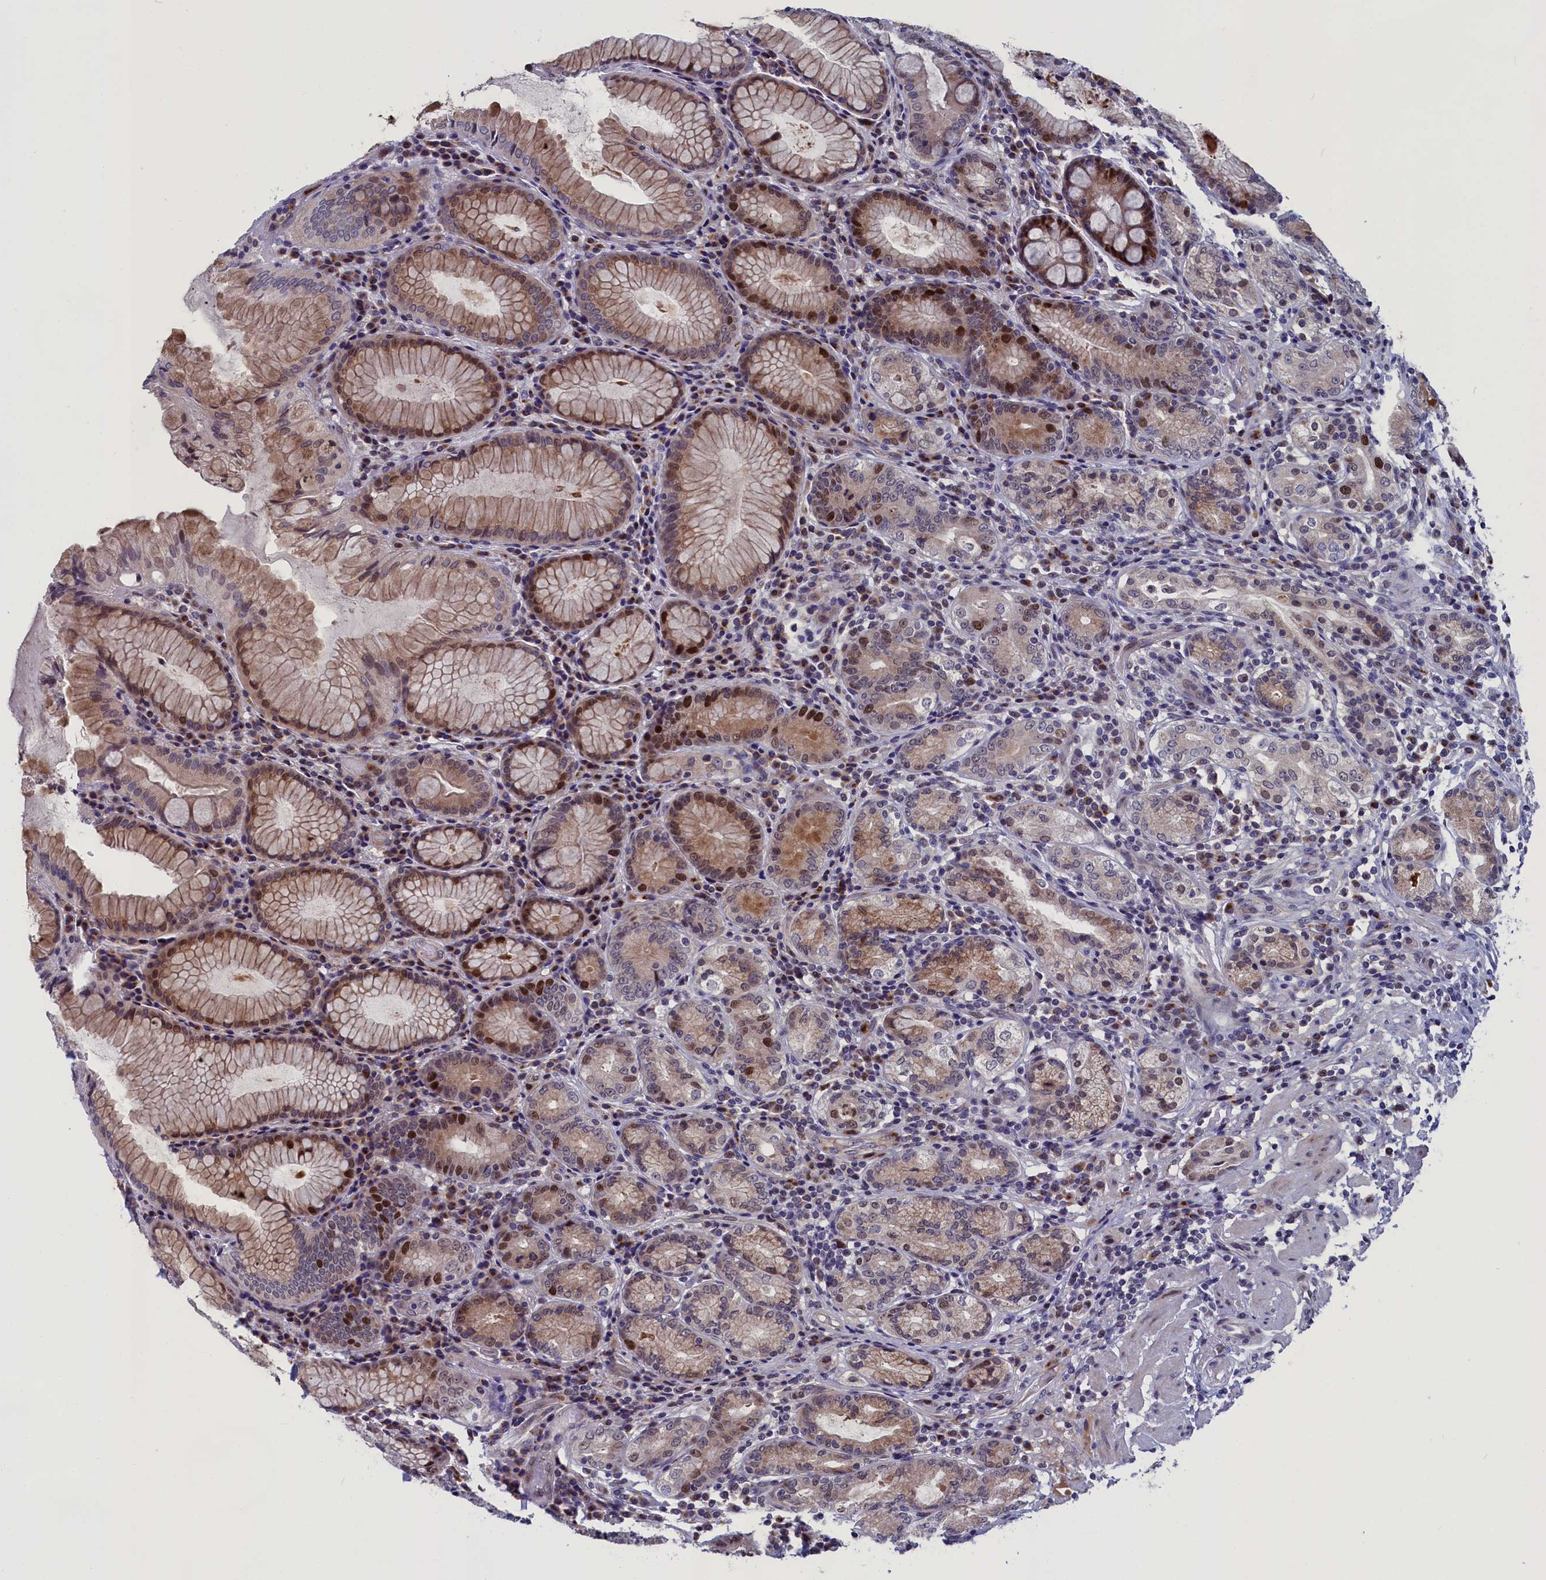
{"staining": {"intensity": "moderate", "quantity": "25%-75%", "location": "cytoplasmic/membranous,nuclear"}, "tissue": "stomach", "cell_type": "Glandular cells", "image_type": "normal", "snomed": [{"axis": "morphology", "description": "Normal tissue, NOS"}, {"axis": "topography", "description": "Stomach, lower"}], "caption": "Immunohistochemistry histopathology image of benign human stomach stained for a protein (brown), which reveals medium levels of moderate cytoplasmic/membranous,nuclear expression in approximately 25%-75% of glandular cells.", "gene": "LIG1", "patient": {"sex": "female", "age": 76}}